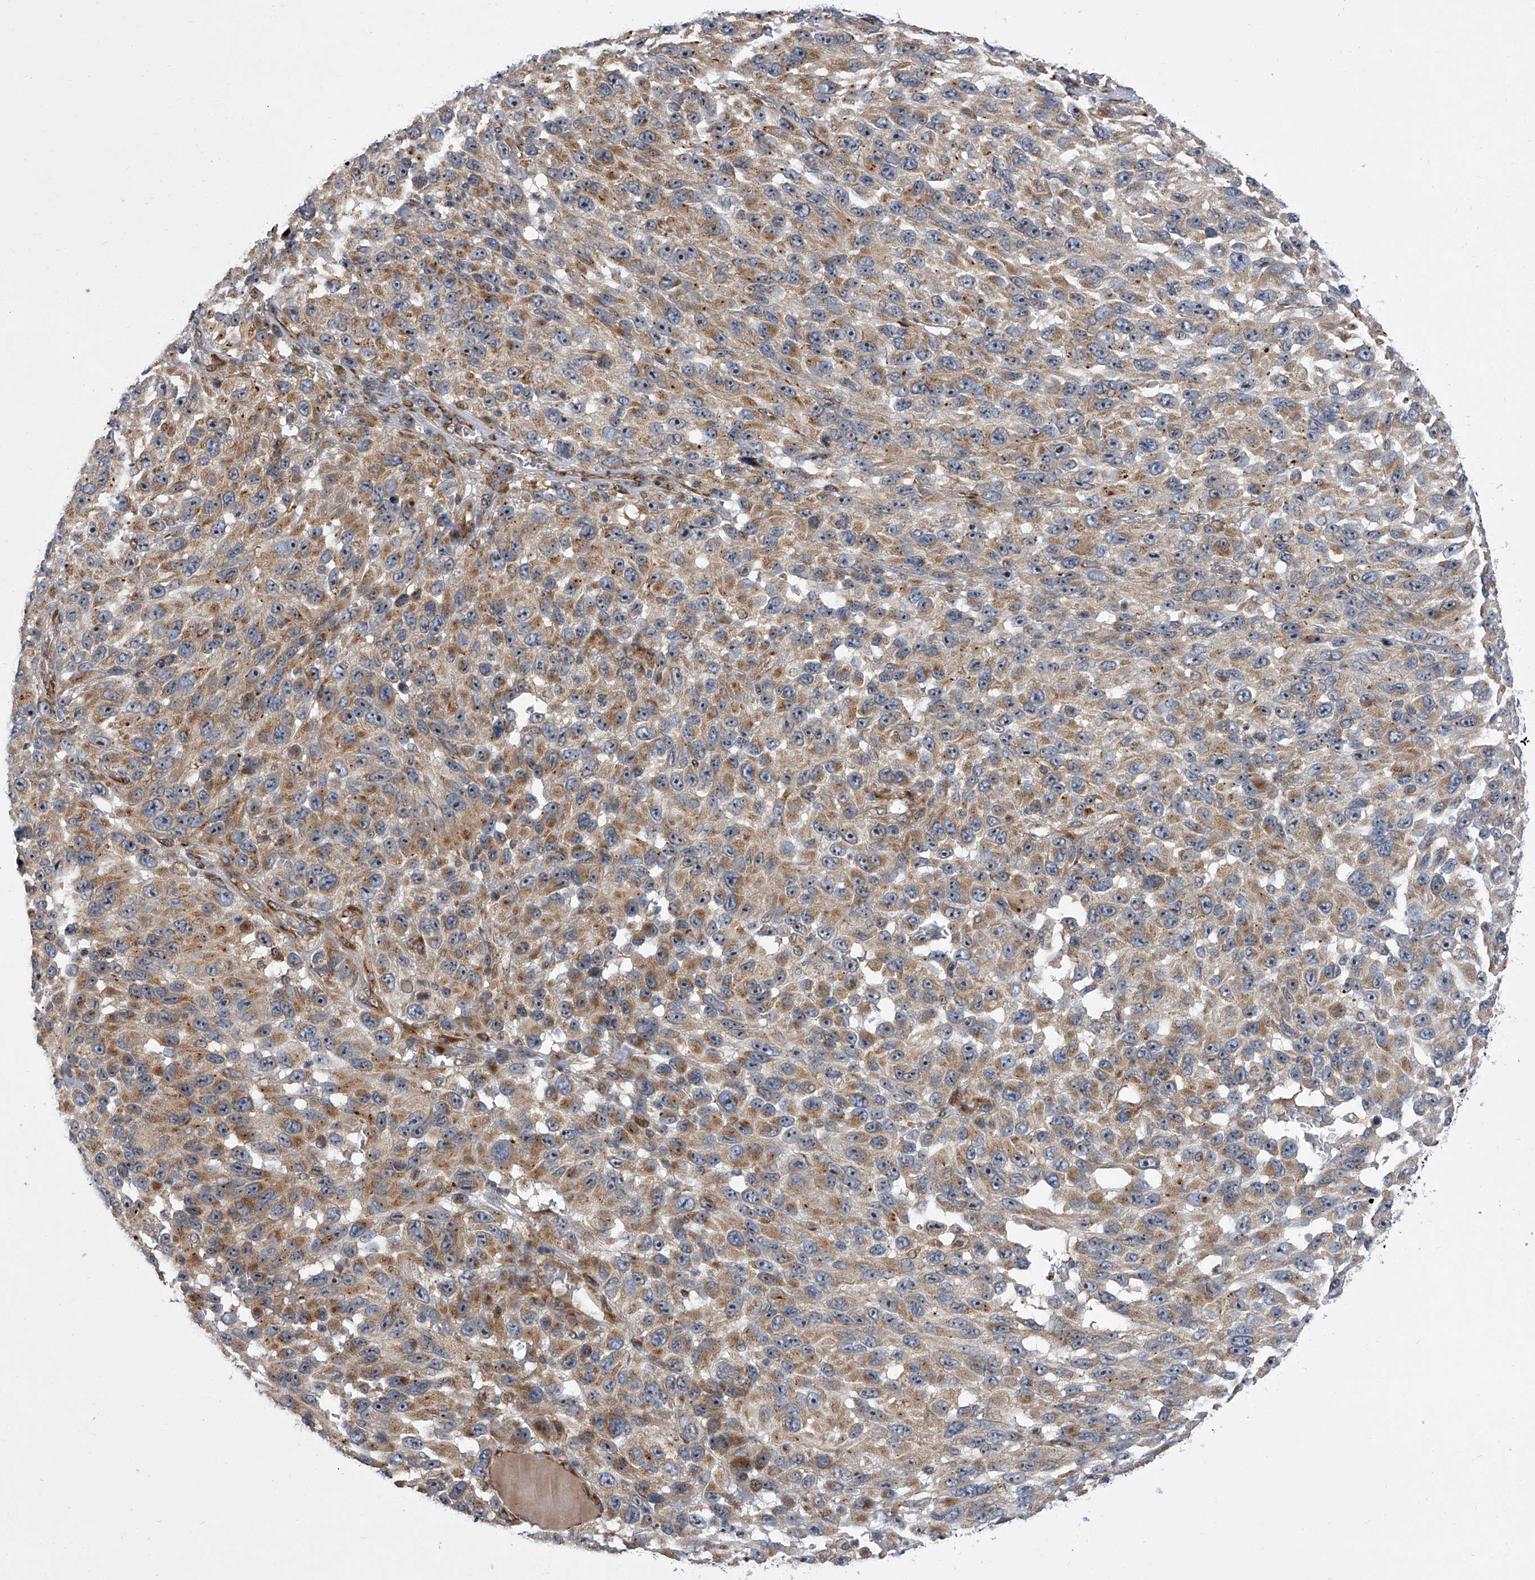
{"staining": {"intensity": "moderate", "quantity": ">75%", "location": "cytoplasmic/membranous,nuclear"}, "tissue": "melanoma", "cell_type": "Tumor cells", "image_type": "cancer", "snomed": [{"axis": "morphology", "description": "Malignant melanoma, NOS"}, {"axis": "topography", "description": "Skin"}], "caption": "Melanoma stained with a protein marker reveals moderate staining in tumor cells.", "gene": "DLGAP2", "patient": {"sex": "female", "age": 96}}